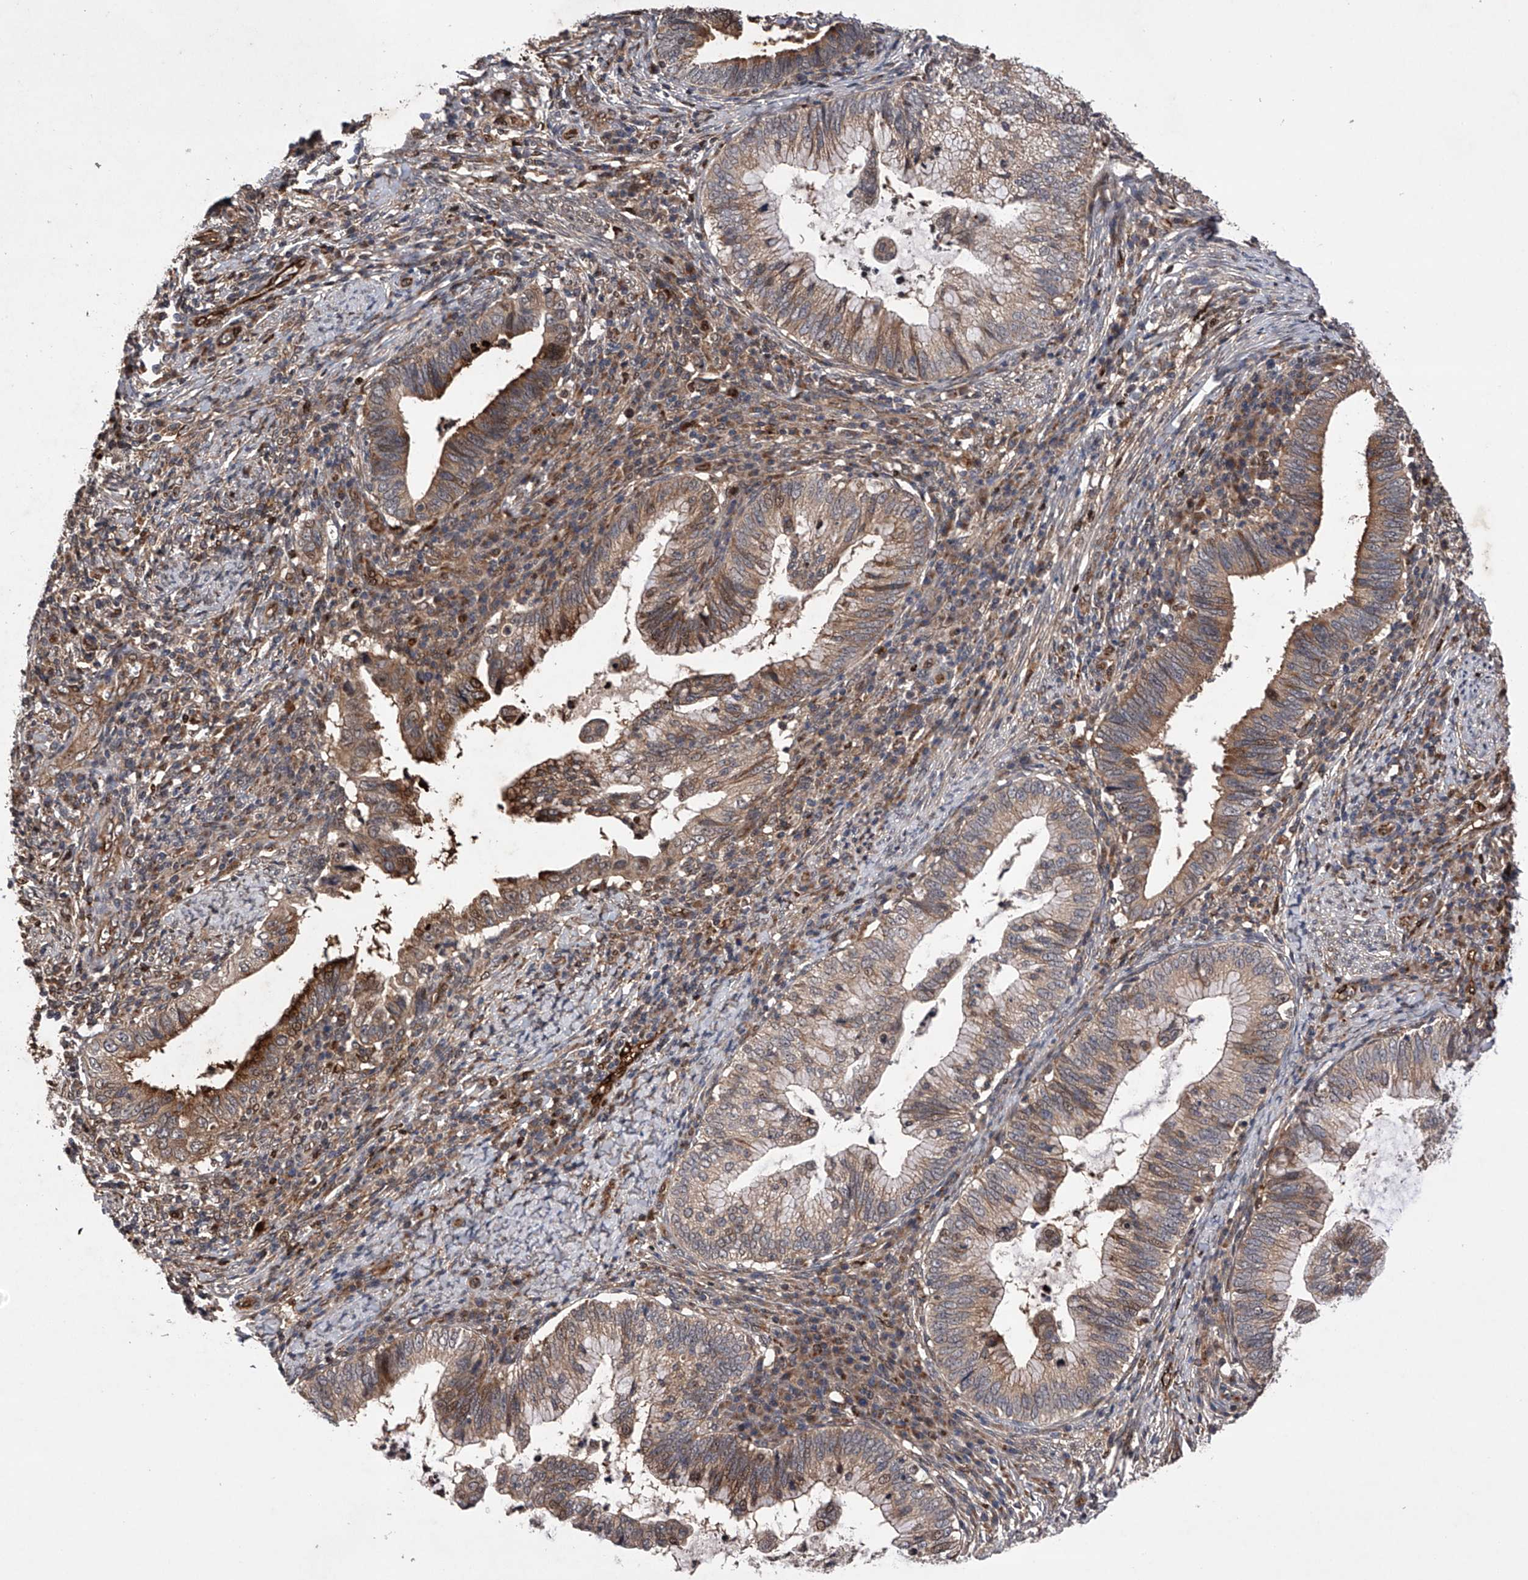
{"staining": {"intensity": "moderate", "quantity": "25%-75%", "location": "cytoplasmic/membranous"}, "tissue": "cervical cancer", "cell_type": "Tumor cells", "image_type": "cancer", "snomed": [{"axis": "morphology", "description": "Adenocarcinoma, NOS"}, {"axis": "topography", "description": "Cervix"}], "caption": "Immunohistochemical staining of human cervical cancer reveals medium levels of moderate cytoplasmic/membranous staining in approximately 25%-75% of tumor cells.", "gene": "MAP3K11", "patient": {"sex": "female", "age": 36}}